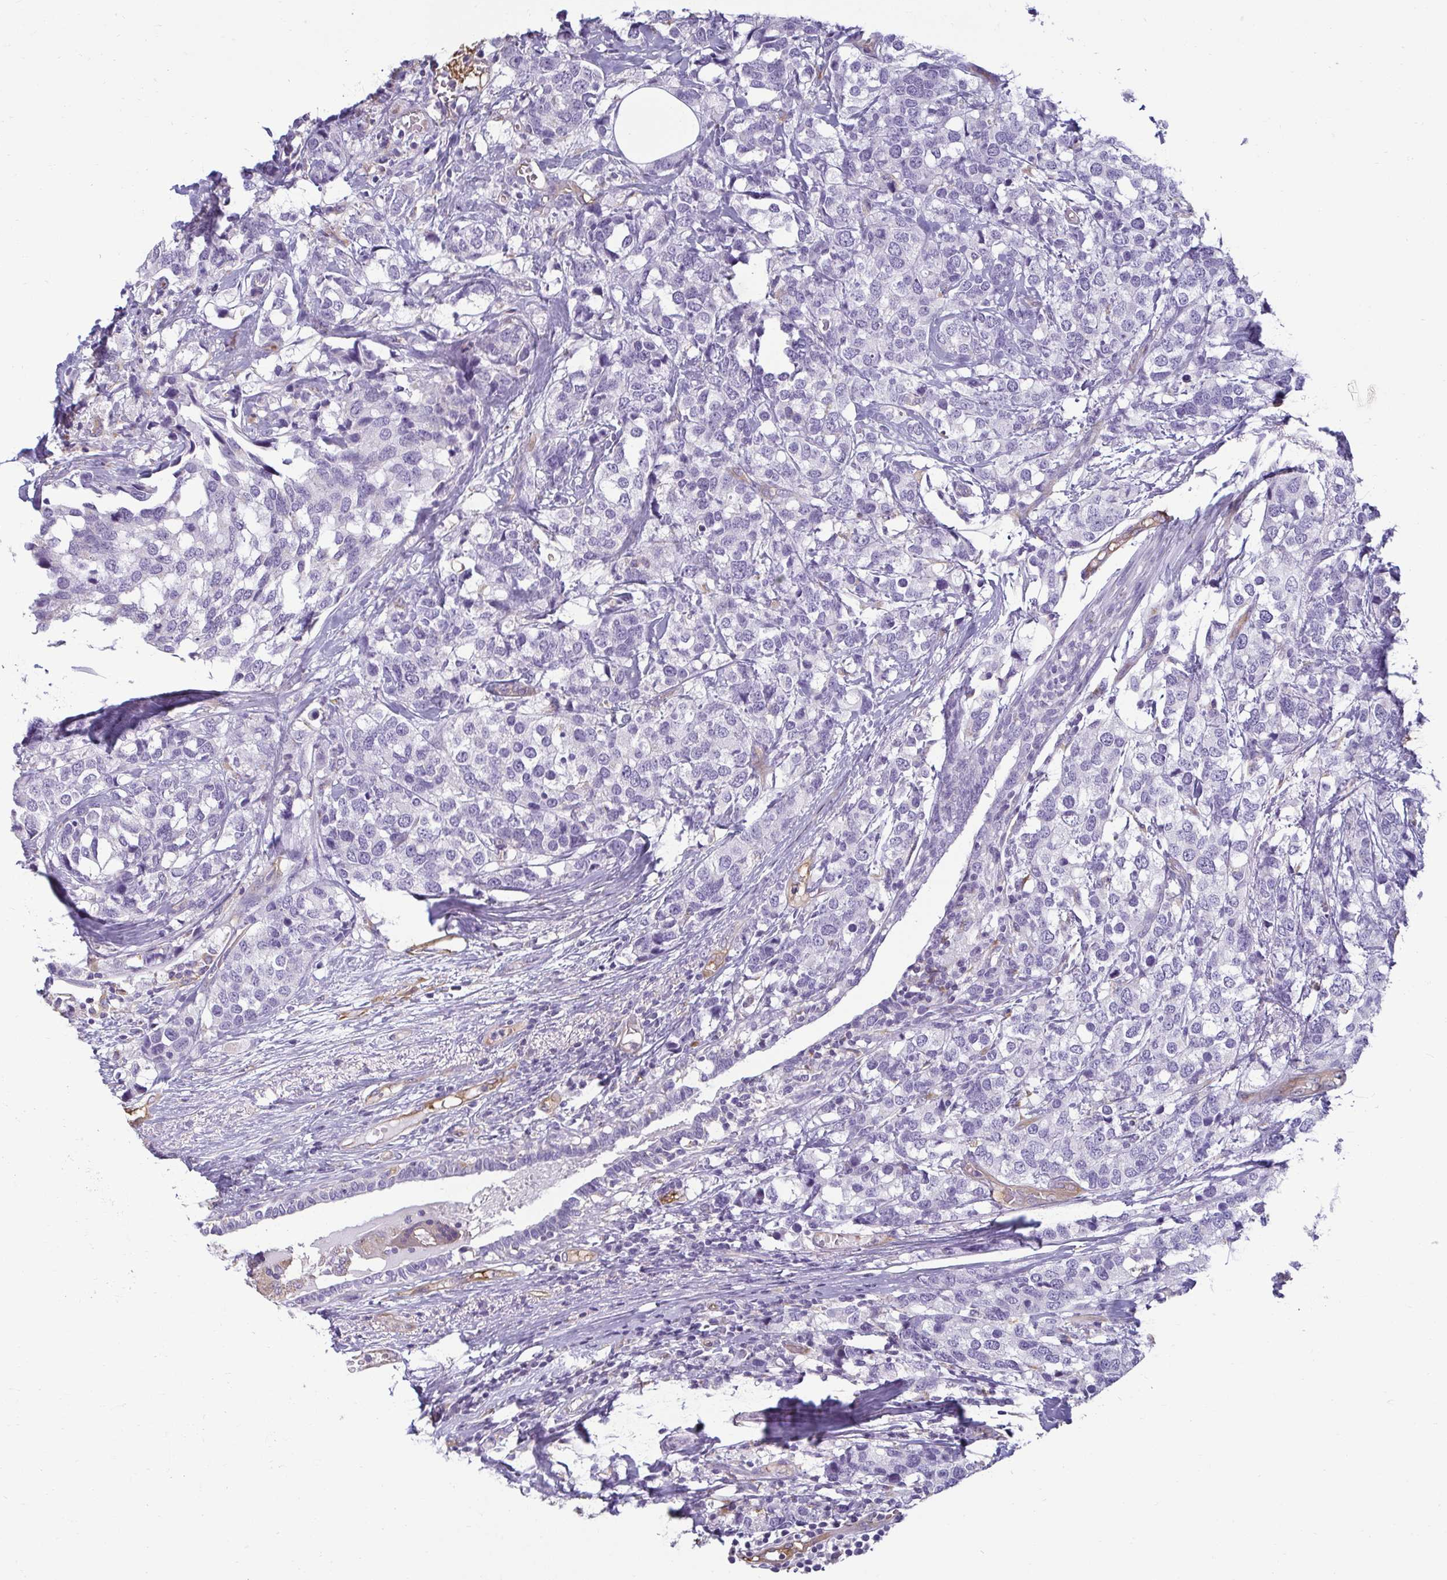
{"staining": {"intensity": "negative", "quantity": "none", "location": "none"}, "tissue": "breast cancer", "cell_type": "Tumor cells", "image_type": "cancer", "snomed": [{"axis": "morphology", "description": "Lobular carcinoma"}, {"axis": "topography", "description": "Breast"}], "caption": "High power microscopy photomicrograph of an IHC image of breast cancer, revealing no significant positivity in tumor cells.", "gene": "PDE2A", "patient": {"sex": "female", "age": 59}}